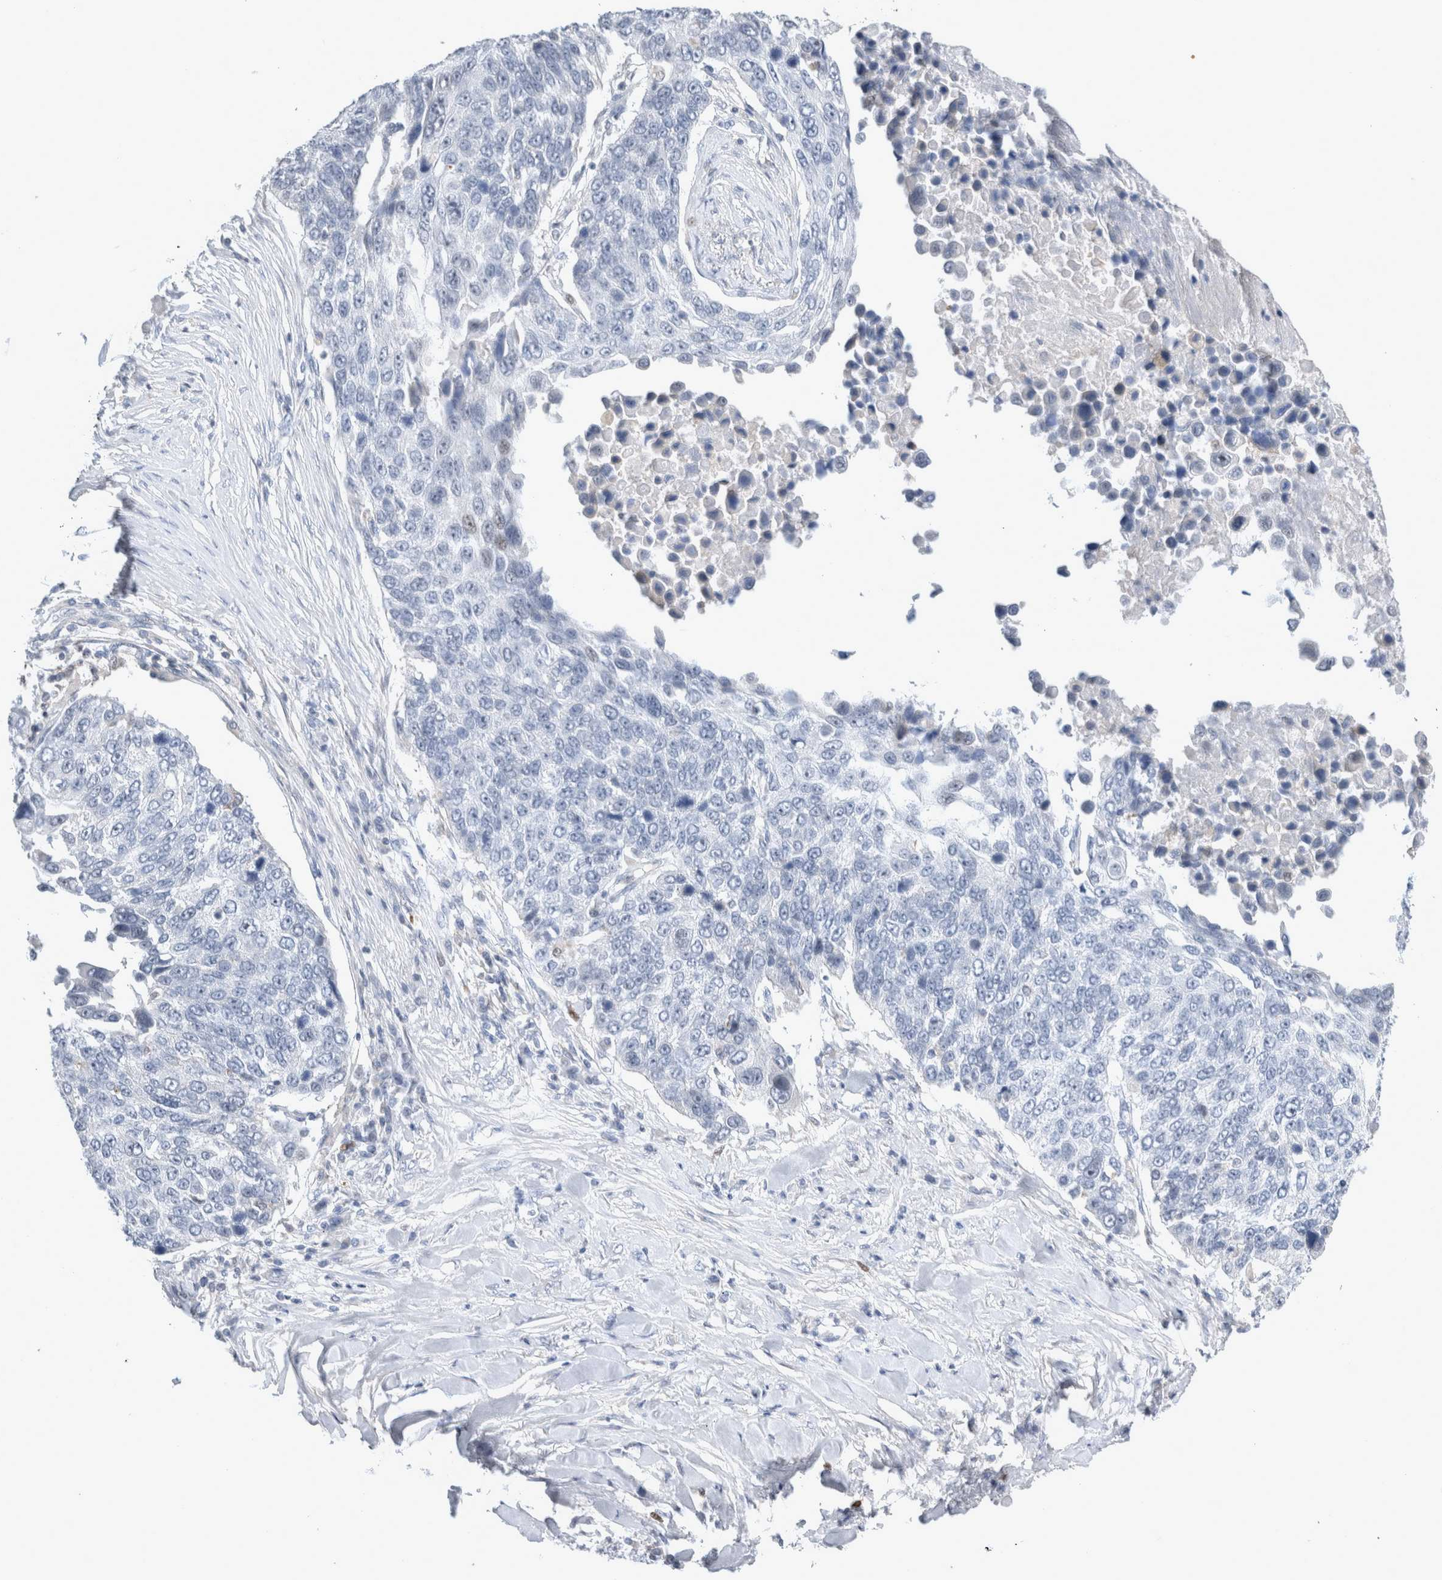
{"staining": {"intensity": "negative", "quantity": "none", "location": "none"}, "tissue": "lung cancer", "cell_type": "Tumor cells", "image_type": "cancer", "snomed": [{"axis": "morphology", "description": "Squamous cell carcinoma, NOS"}, {"axis": "topography", "description": "Lung"}], "caption": "Human lung cancer stained for a protein using IHC demonstrates no positivity in tumor cells.", "gene": "AGMAT", "patient": {"sex": "male", "age": 66}}